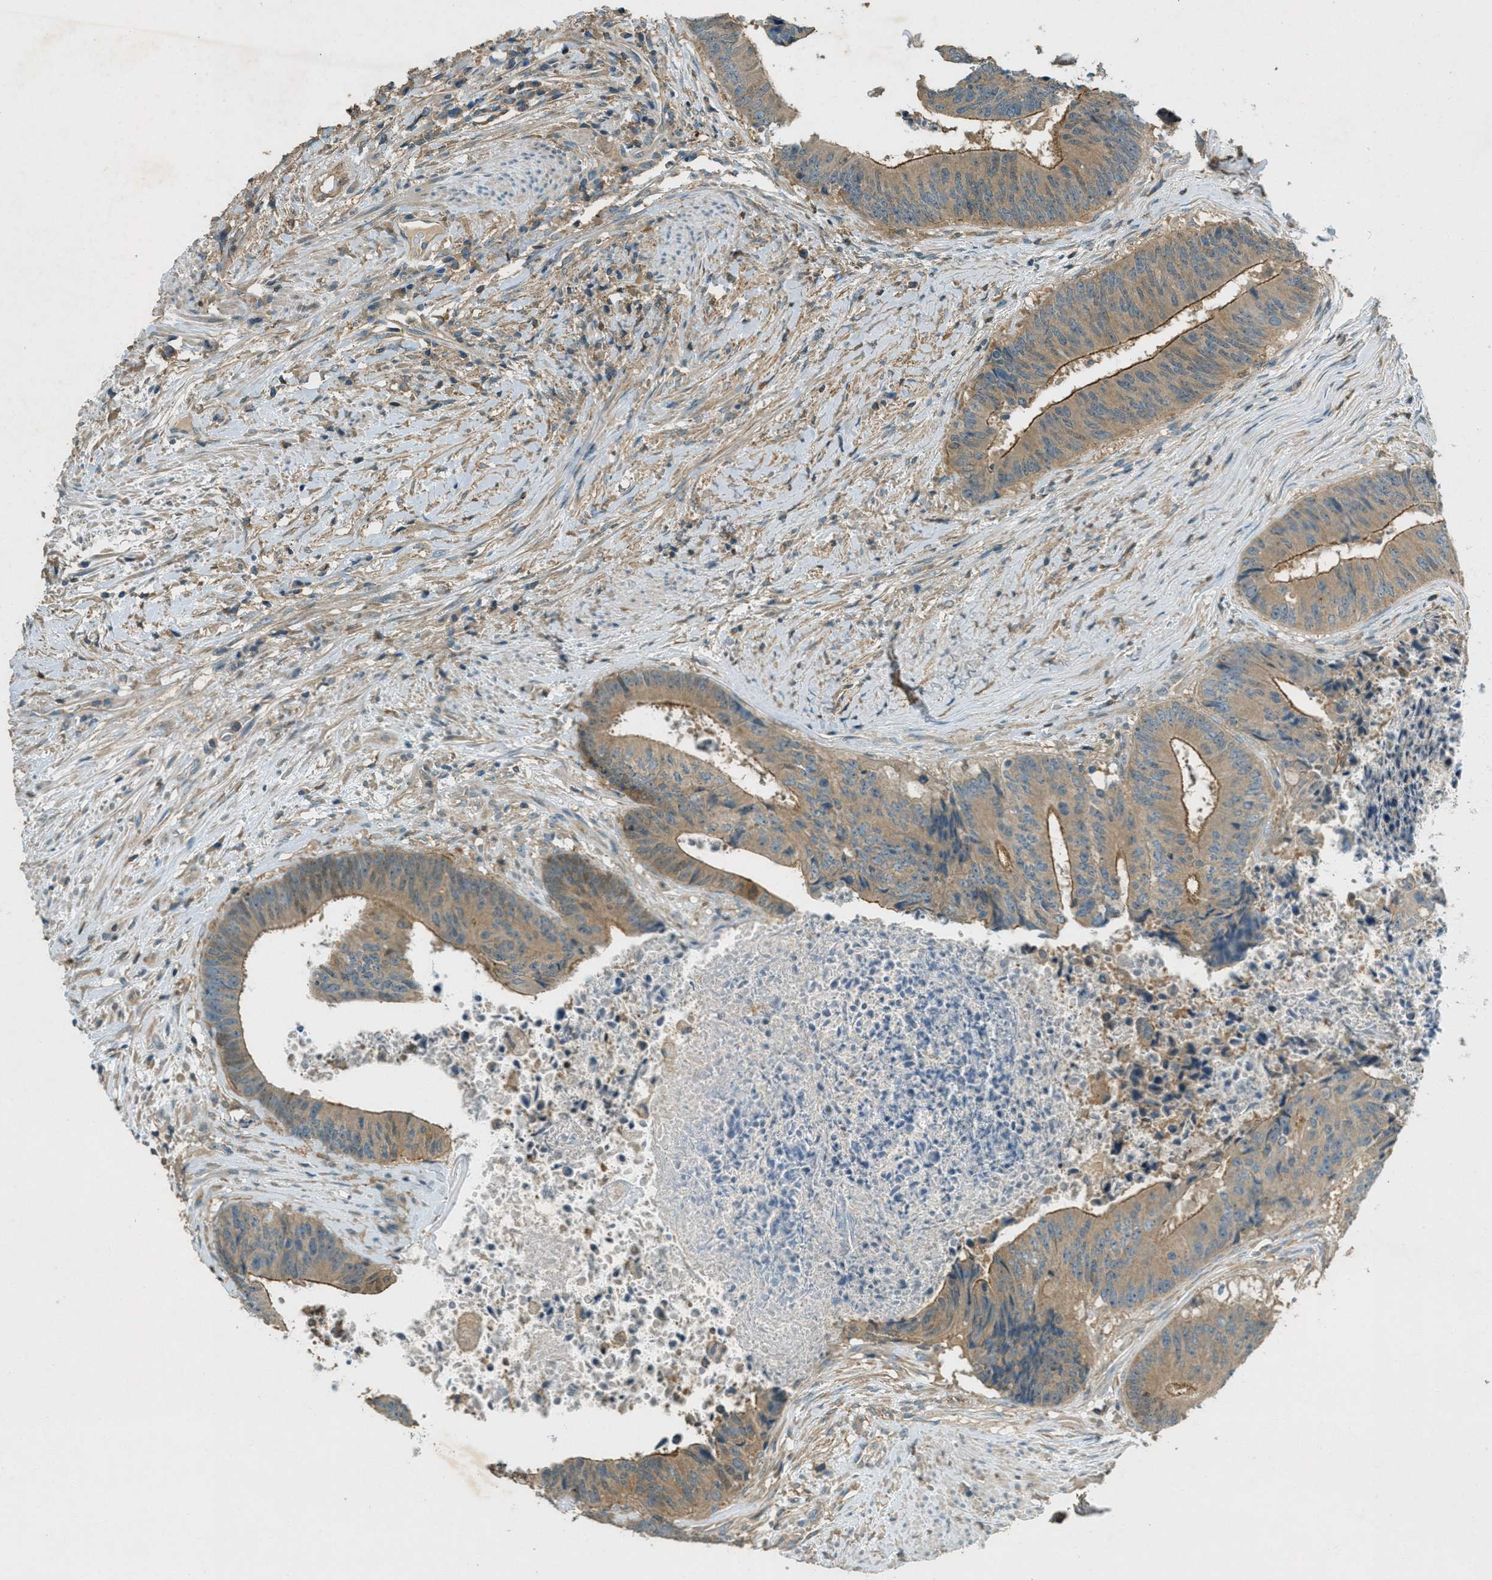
{"staining": {"intensity": "moderate", "quantity": ">75%", "location": "cytoplasmic/membranous"}, "tissue": "colorectal cancer", "cell_type": "Tumor cells", "image_type": "cancer", "snomed": [{"axis": "morphology", "description": "Adenocarcinoma, NOS"}, {"axis": "topography", "description": "Rectum"}], "caption": "Colorectal cancer (adenocarcinoma) stained with a brown dye shows moderate cytoplasmic/membranous positive staining in approximately >75% of tumor cells.", "gene": "NUDT4", "patient": {"sex": "male", "age": 72}}